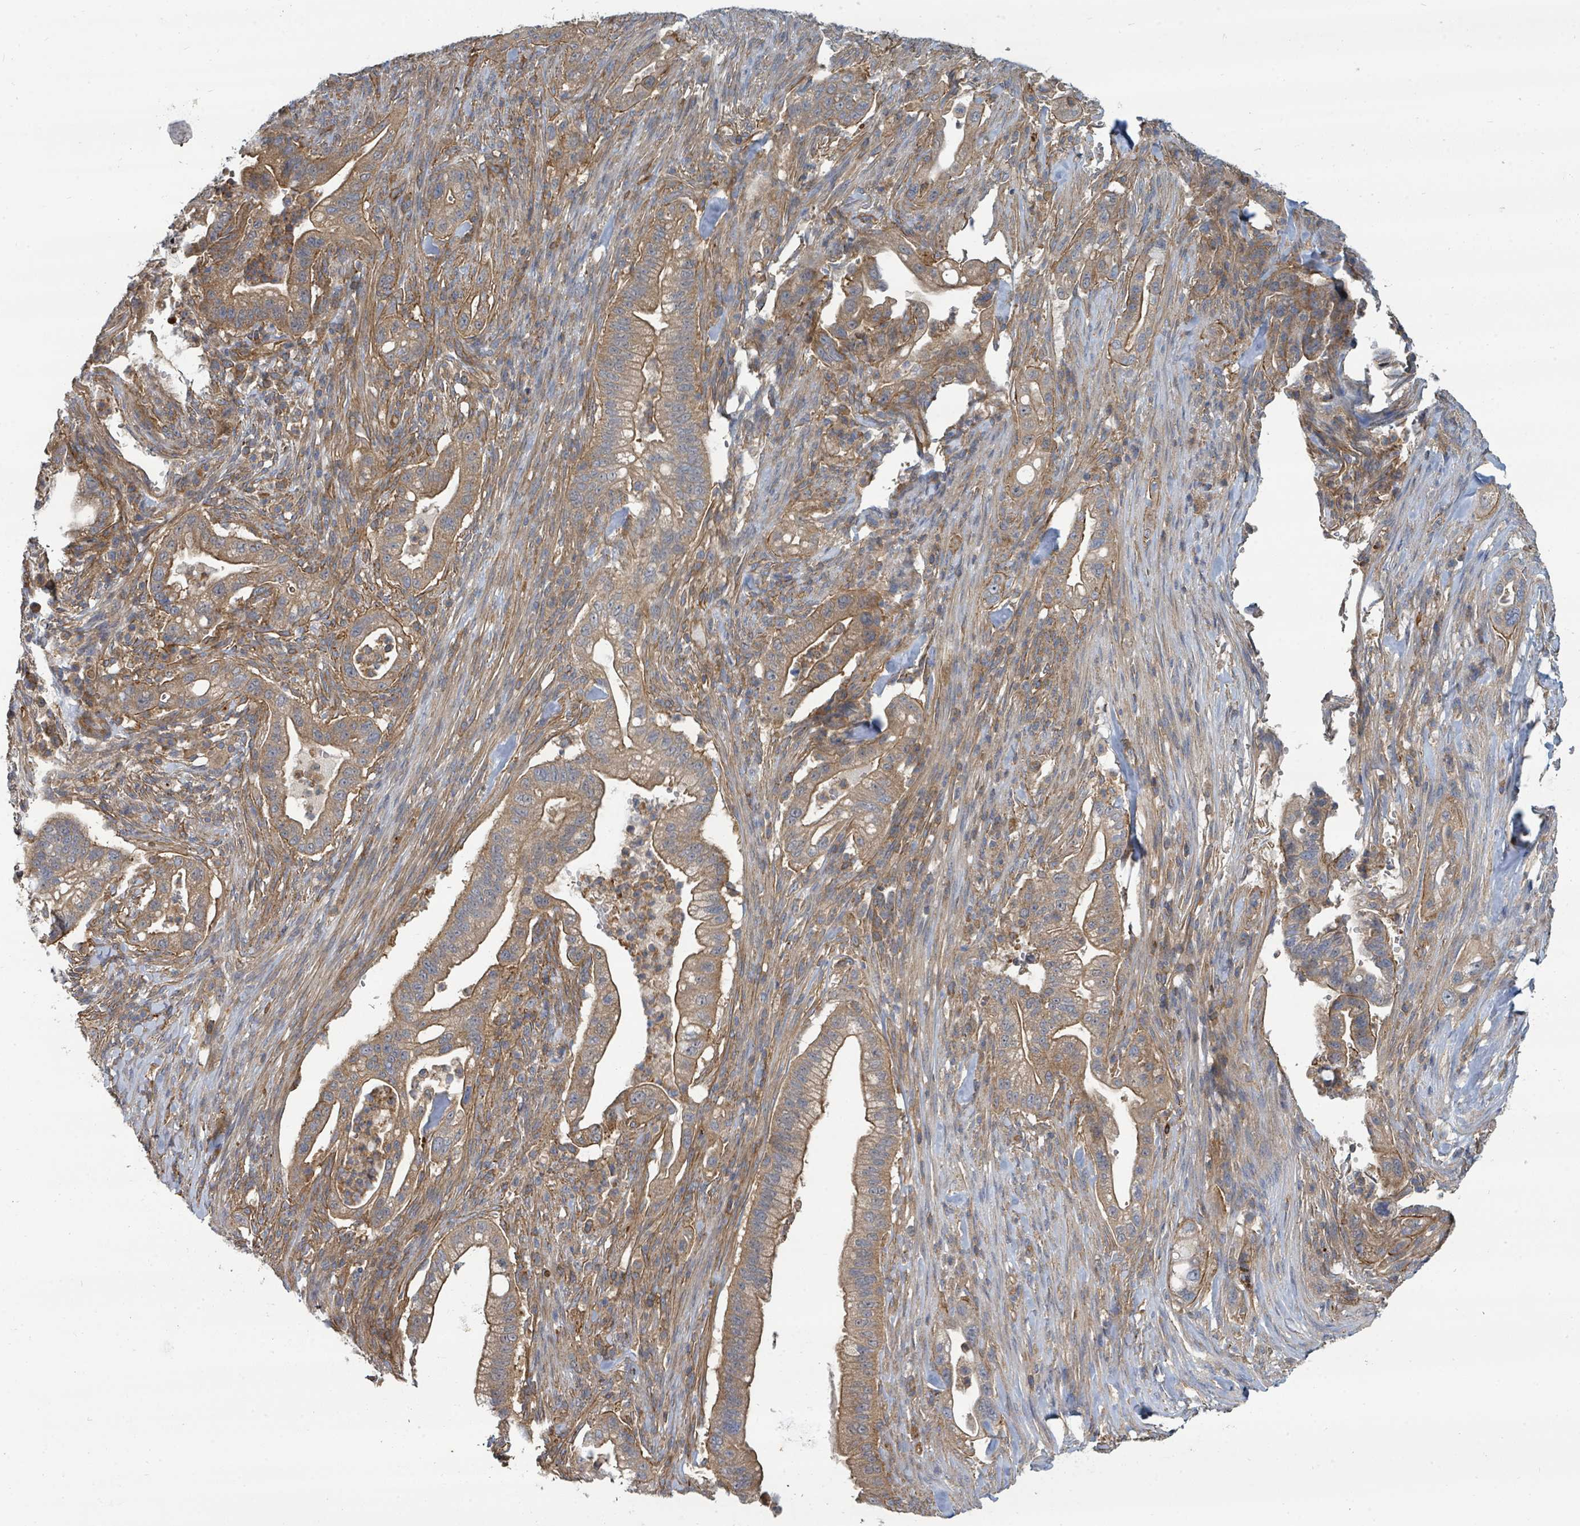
{"staining": {"intensity": "moderate", "quantity": ">75%", "location": "cytoplasmic/membranous"}, "tissue": "pancreatic cancer", "cell_type": "Tumor cells", "image_type": "cancer", "snomed": [{"axis": "morphology", "description": "Adenocarcinoma, NOS"}, {"axis": "topography", "description": "Pancreas"}], "caption": "A brown stain highlights moderate cytoplasmic/membranous positivity of a protein in pancreatic cancer tumor cells.", "gene": "BOLA2B", "patient": {"sex": "male", "age": 44}}